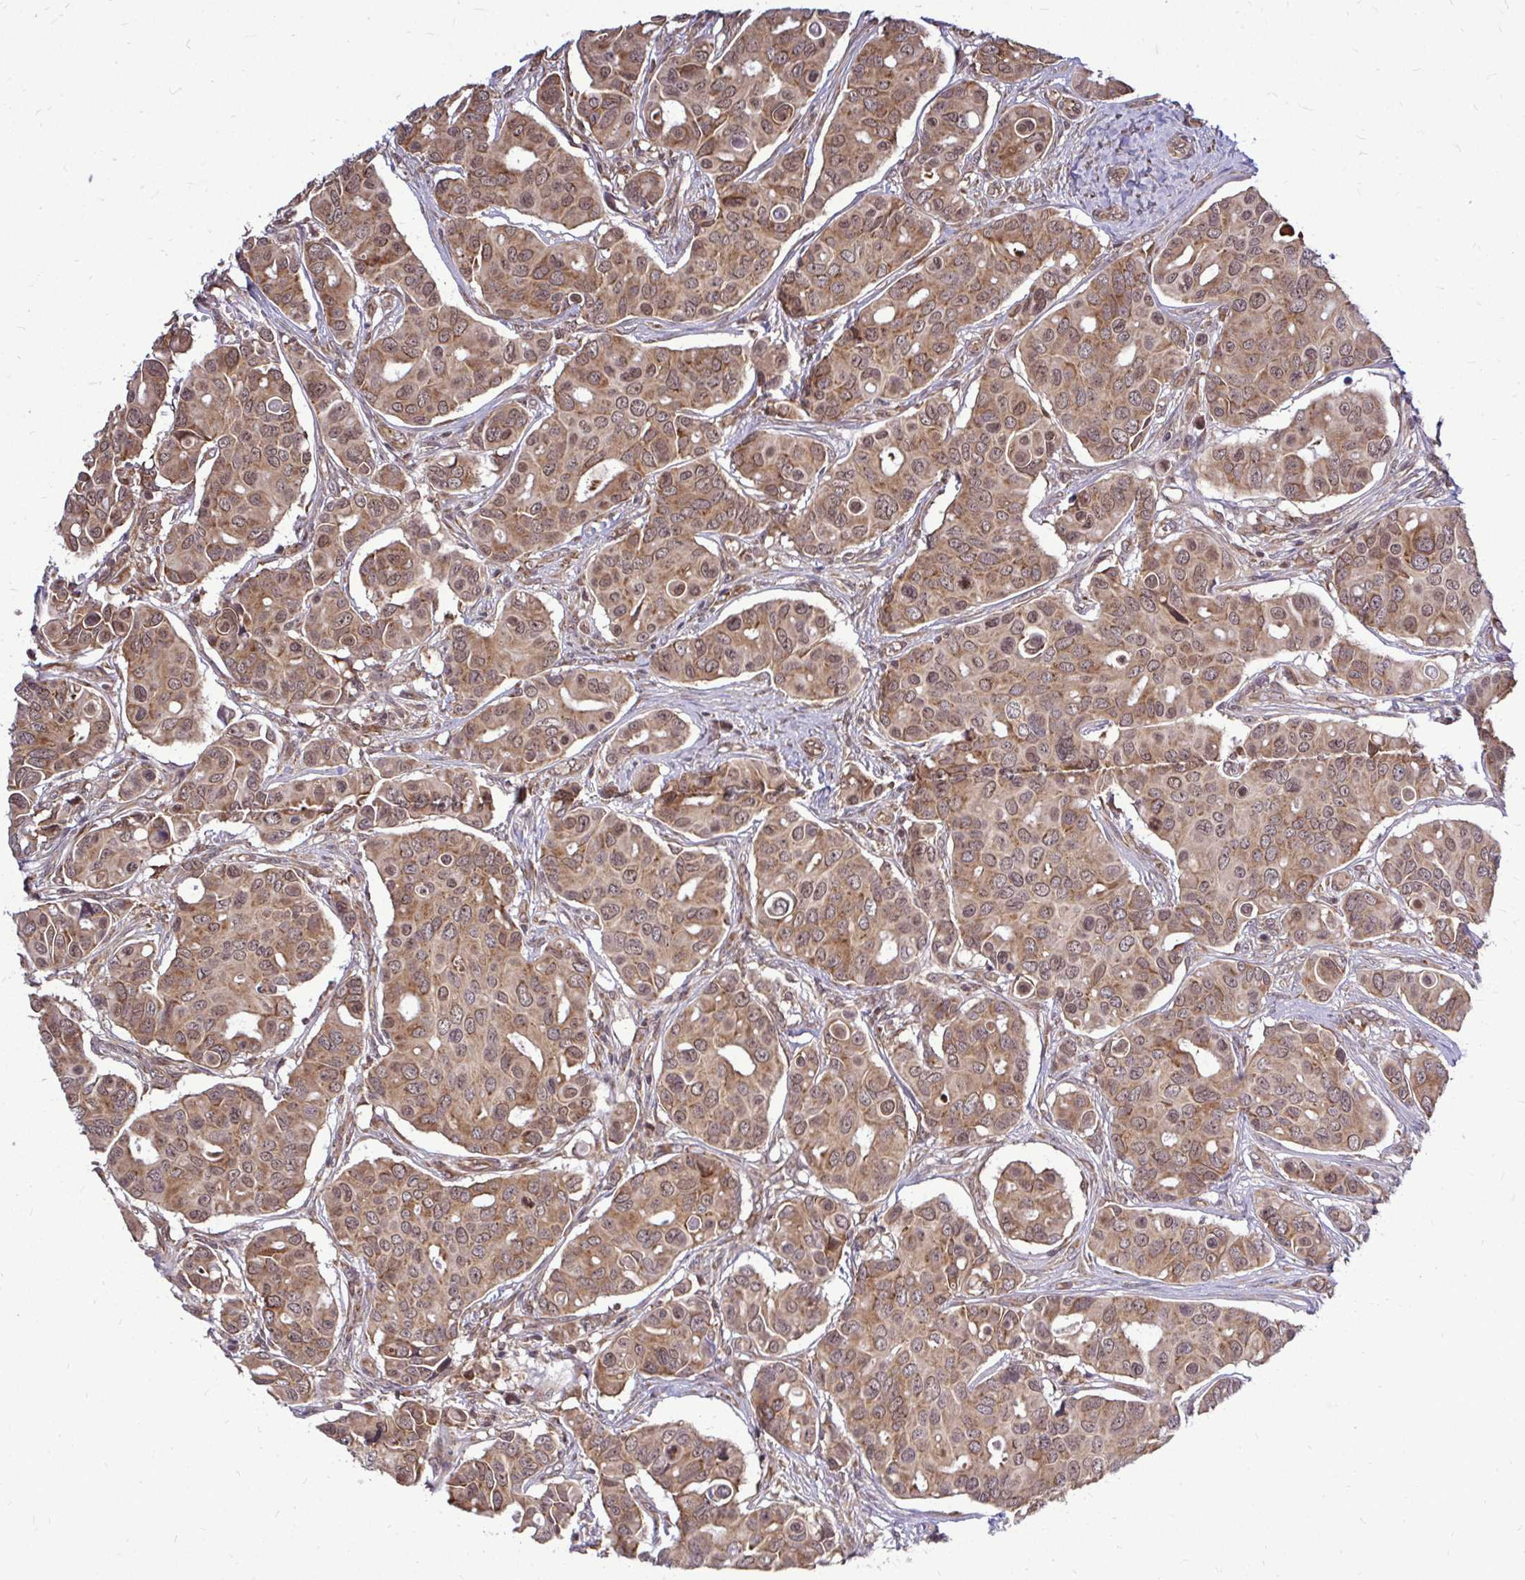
{"staining": {"intensity": "moderate", "quantity": ">75%", "location": "cytoplasmic/membranous,nuclear"}, "tissue": "breast cancer", "cell_type": "Tumor cells", "image_type": "cancer", "snomed": [{"axis": "morphology", "description": "Normal tissue, NOS"}, {"axis": "morphology", "description": "Duct carcinoma"}, {"axis": "topography", "description": "Skin"}, {"axis": "topography", "description": "Breast"}], "caption": "A brown stain shows moderate cytoplasmic/membranous and nuclear positivity of a protein in human breast cancer (invasive ductal carcinoma) tumor cells.", "gene": "FMR1", "patient": {"sex": "female", "age": 54}}